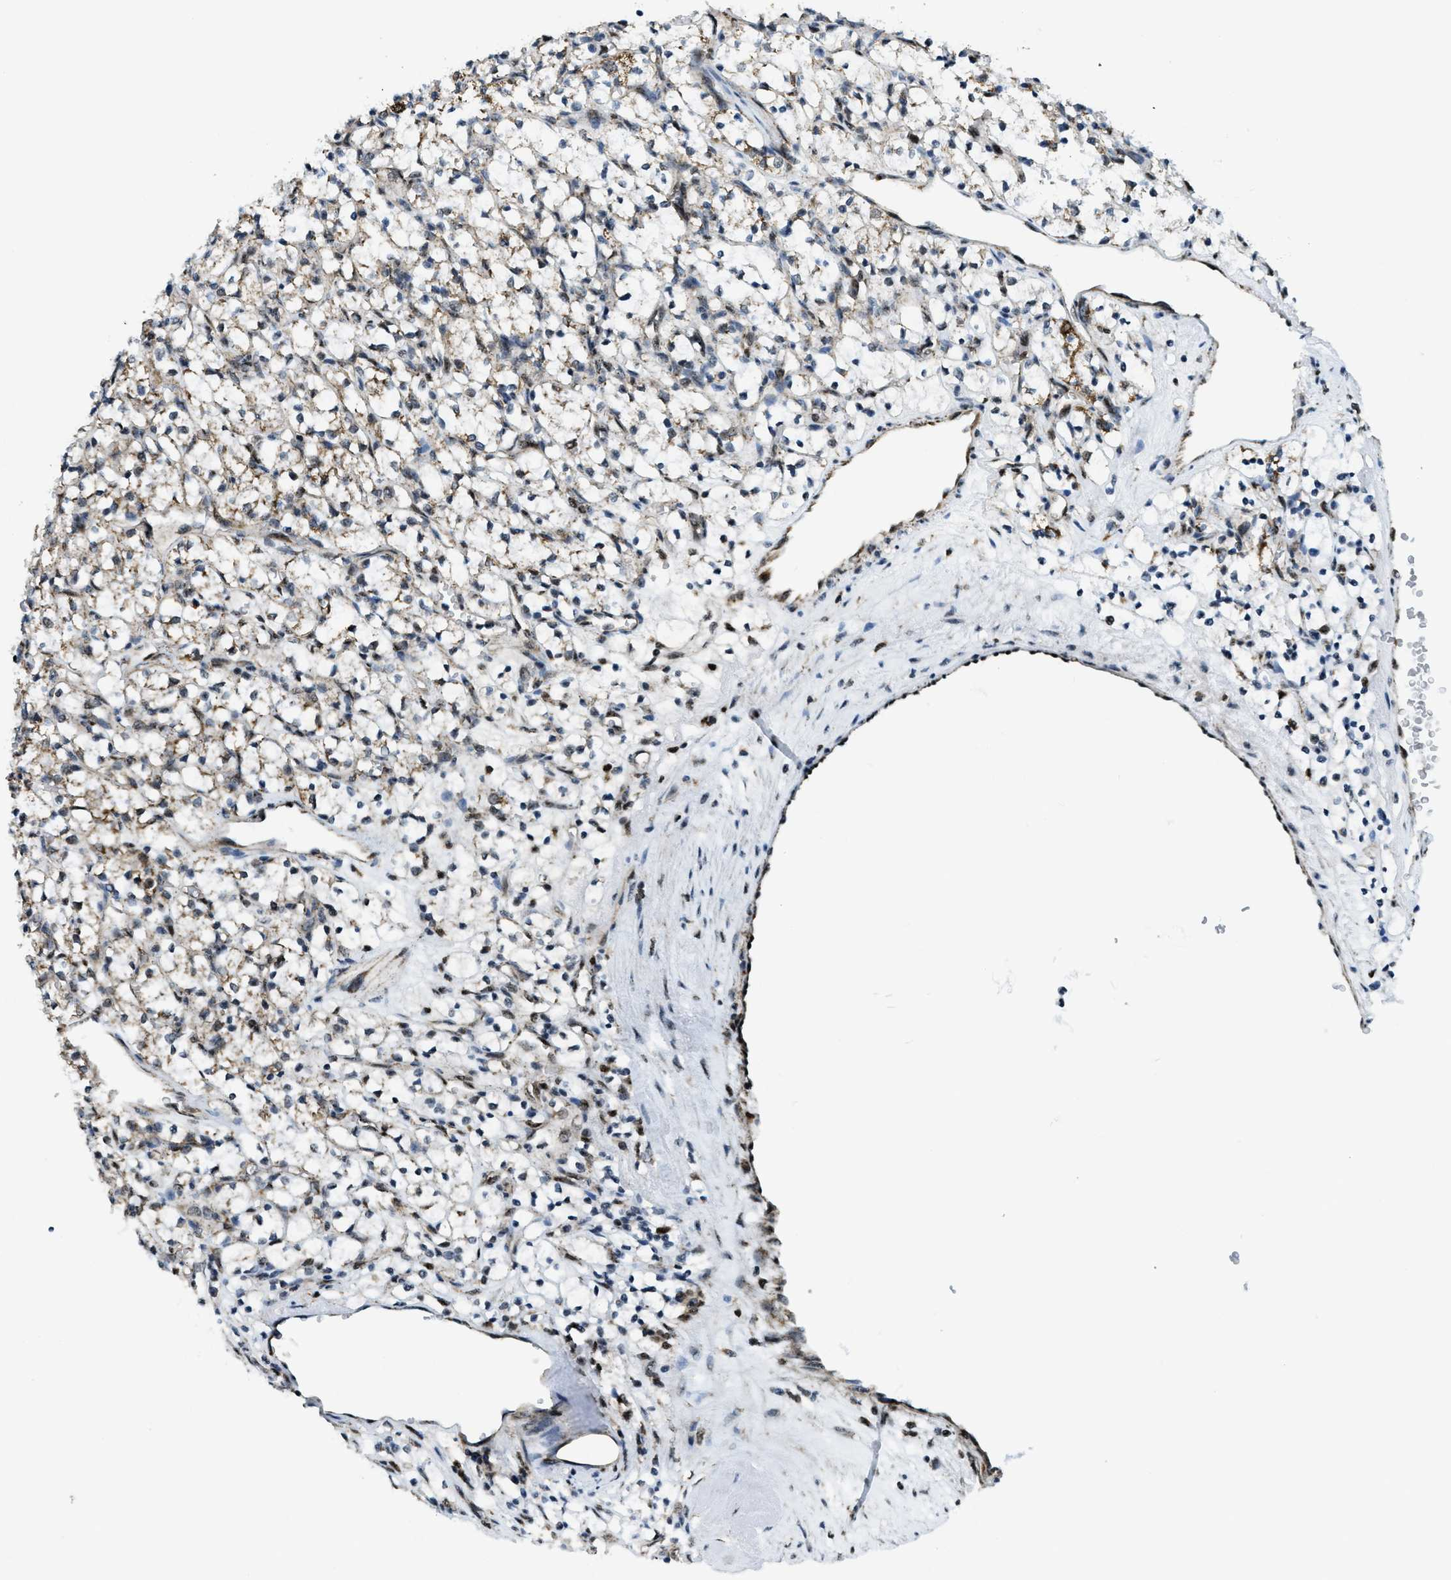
{"staining": {"intensity": "moderate", "quantity": "25%-75%", "location": "cytoplasmic/membranous,nuclear"}, "tissue": "renal cancer", "cell_type": "Tumor cells", "image_type": "cancer", "snomed": [{"axis": "morphology", "description": "Adenocarcinoma, NOS"}, {"axis": "topography", "description": "Kidney"}], "caption": "Renal adenocarcinoma stained for a protein shows moderate cytoplasmic/membranous and nuclear positivity in tumor cells. (Stains: DAB in brown, nuclei in blue, Microscopy: brightfield microscopy at high magnification).", "gene": "SP100", "patient": {"sex": "female", "age": 69}}